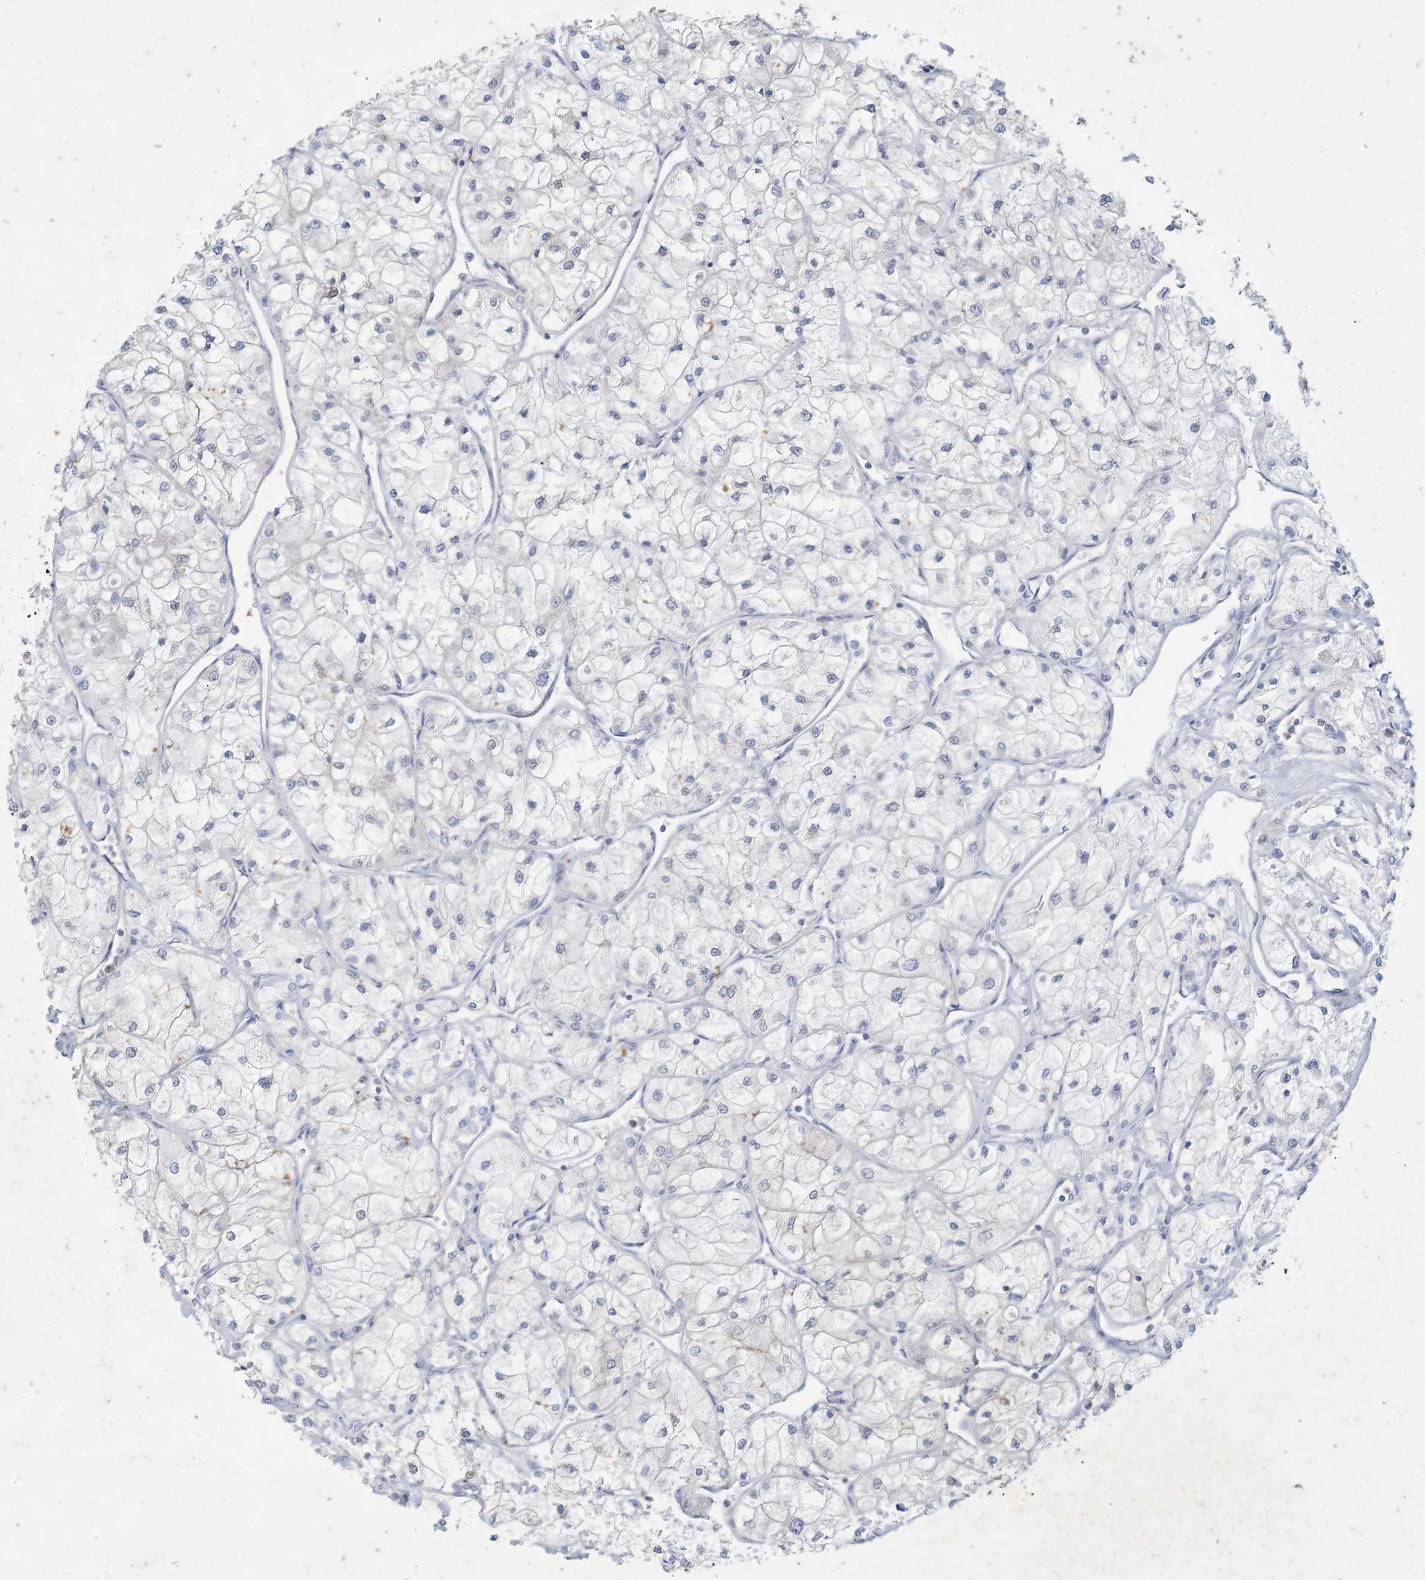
{"staining": {"intensity": "negative", "quantity": "none", "location": "none"}, "tissue": "renal cancer", "cell_type": "Tumor cells", "image_type": "cancer", "snomed": [{"axis": "morphology", "description": "Adenocarcinoma, NOS"}, {"axis": "topography", "description": "Kidney"}], "caption": "Immunohistochemical staining of human renal adenocarcinoma exhibits no significant staining in tumor cells.", "gene": "KIF3A", "patient": {"sex": "male", "age": 80}}